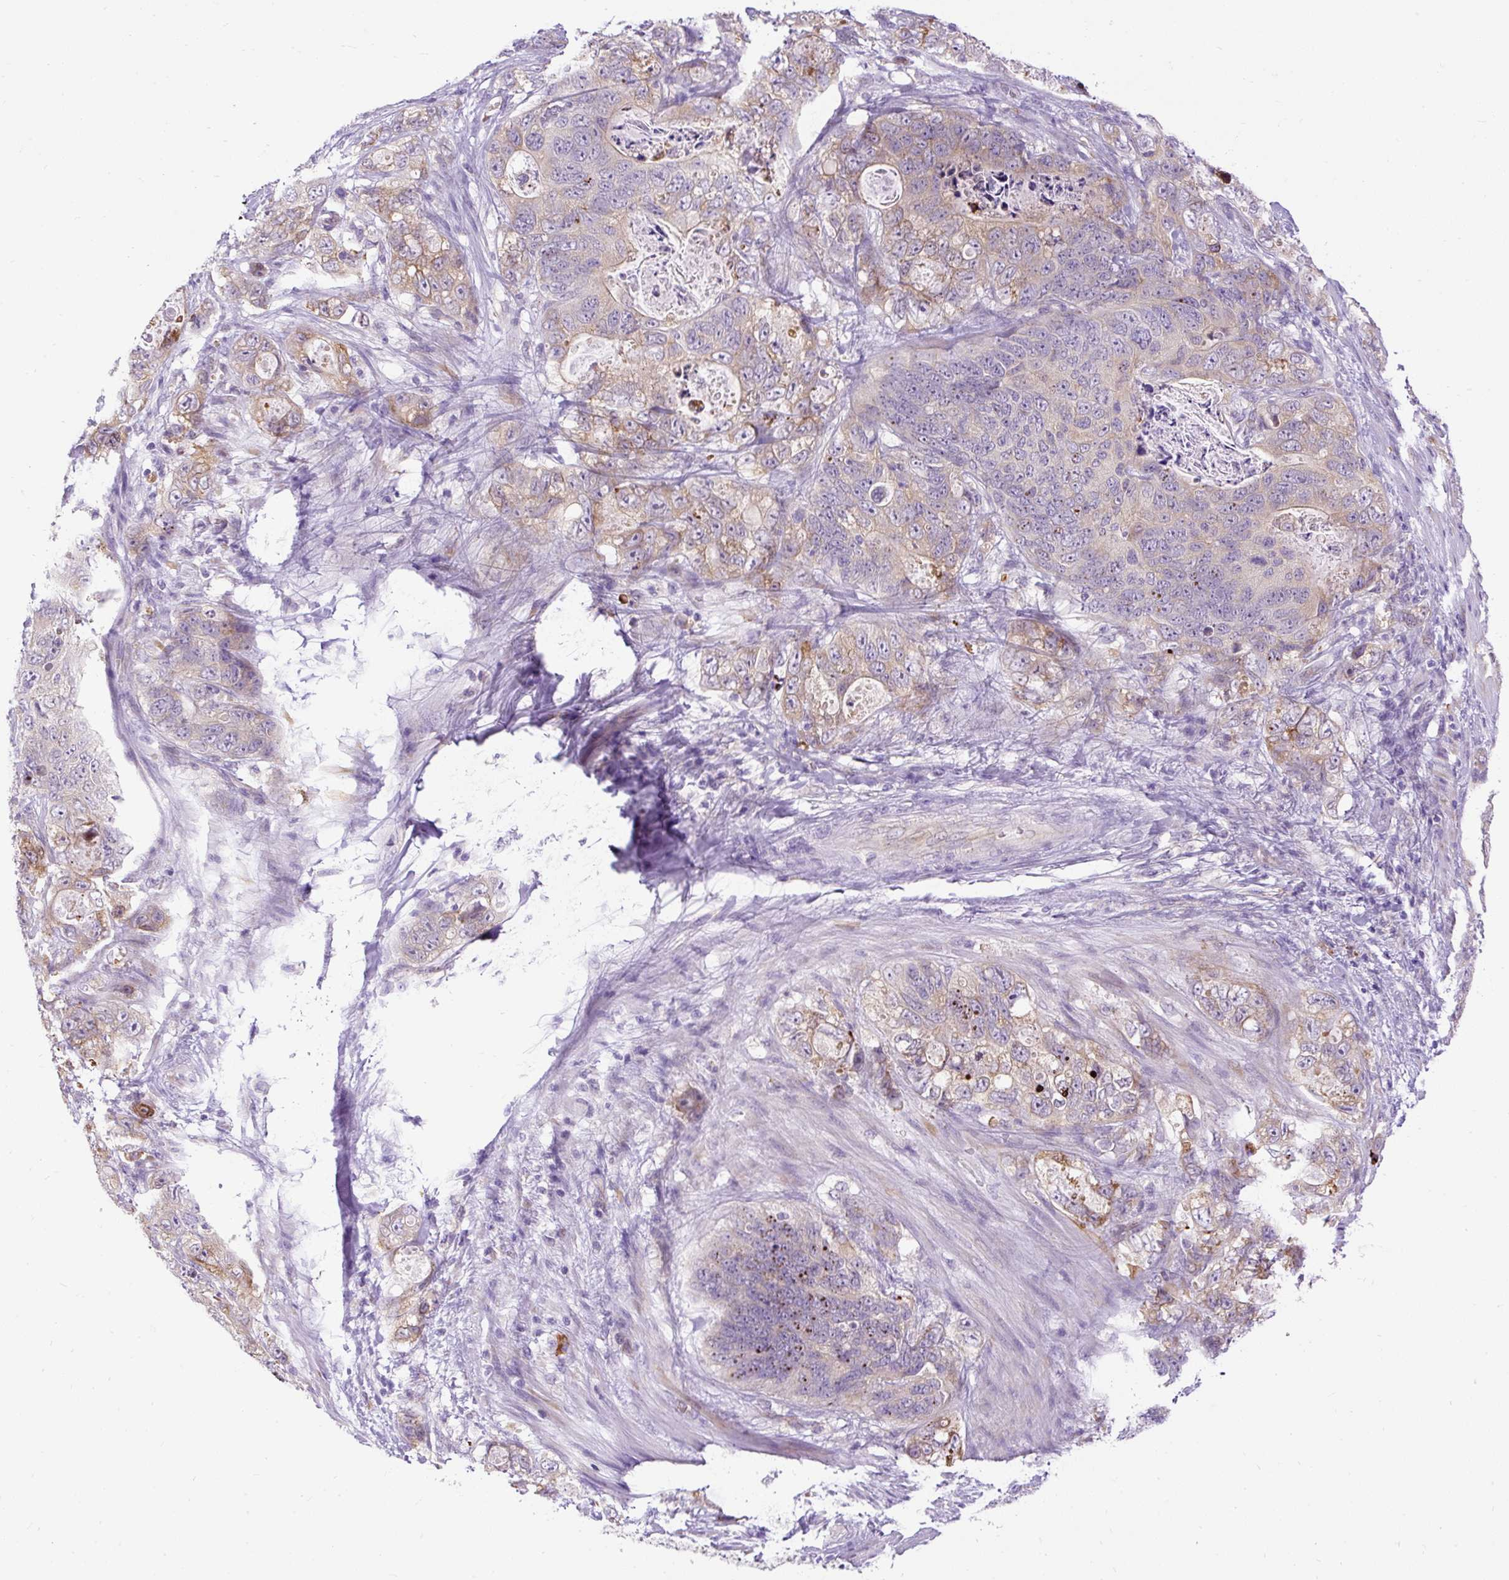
{"staining": {"intensity": "moderate", "quantity": "25%-75%", "location": "cytoplasmic/membranous"}, "tissue": "stomach cancer", "cell_type": "Tumor cells", "image_type": "cancer", "snomed": [{"axis": "morphology", "description": "Normal tissue, NOS"}, {"axis": "morphology", "description": "Adenocarcinoma, NOS"}, {"axis": "topography", "description": "Stomach"}], "caption": "About 25%-75% of tumor cells in adenocarcinoma (stomach) display moderate cytoplasmic/membranous protein expression as visualized by brown immunohistochemical staining.", "gene": "FMC1", "patient": {"sex": "female", "age": 89}}